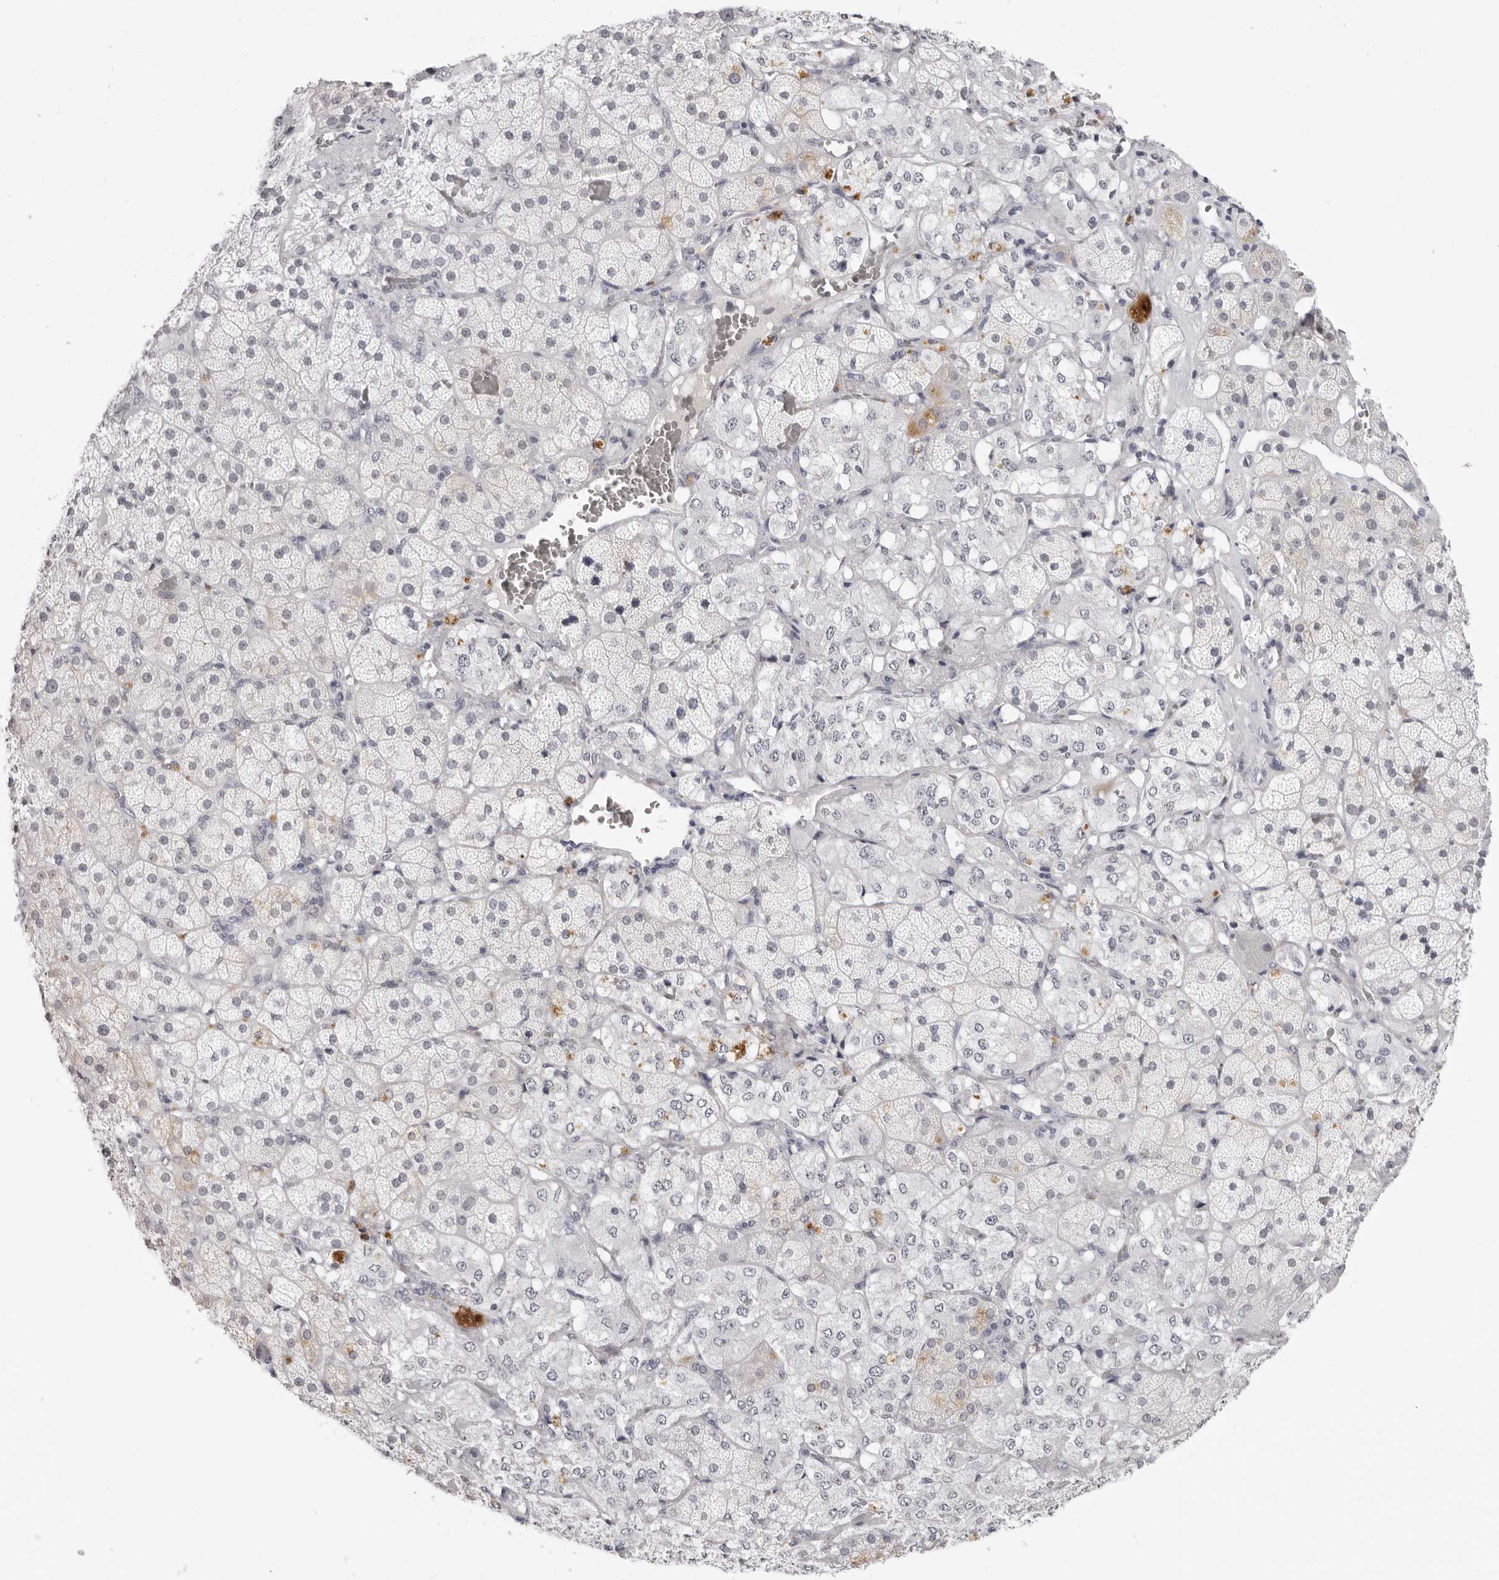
{"staining": {"intensity": "negative", "quantity": "none", "location": "none"}, "tissue": "adrenal gland", "cell_type": "Glandular cells", "image_type": "normal", "snomed": [{"axis": "morphology", "description": "Normal tissue, NOS"}, {"axis": "topography", "description": "Adrenal gland"}], "caption": "Image shows no protein staining in glandular cells of normal adrenal gland.", "gene": "CST5", "patient": {"sex": "male", "age": 57}}